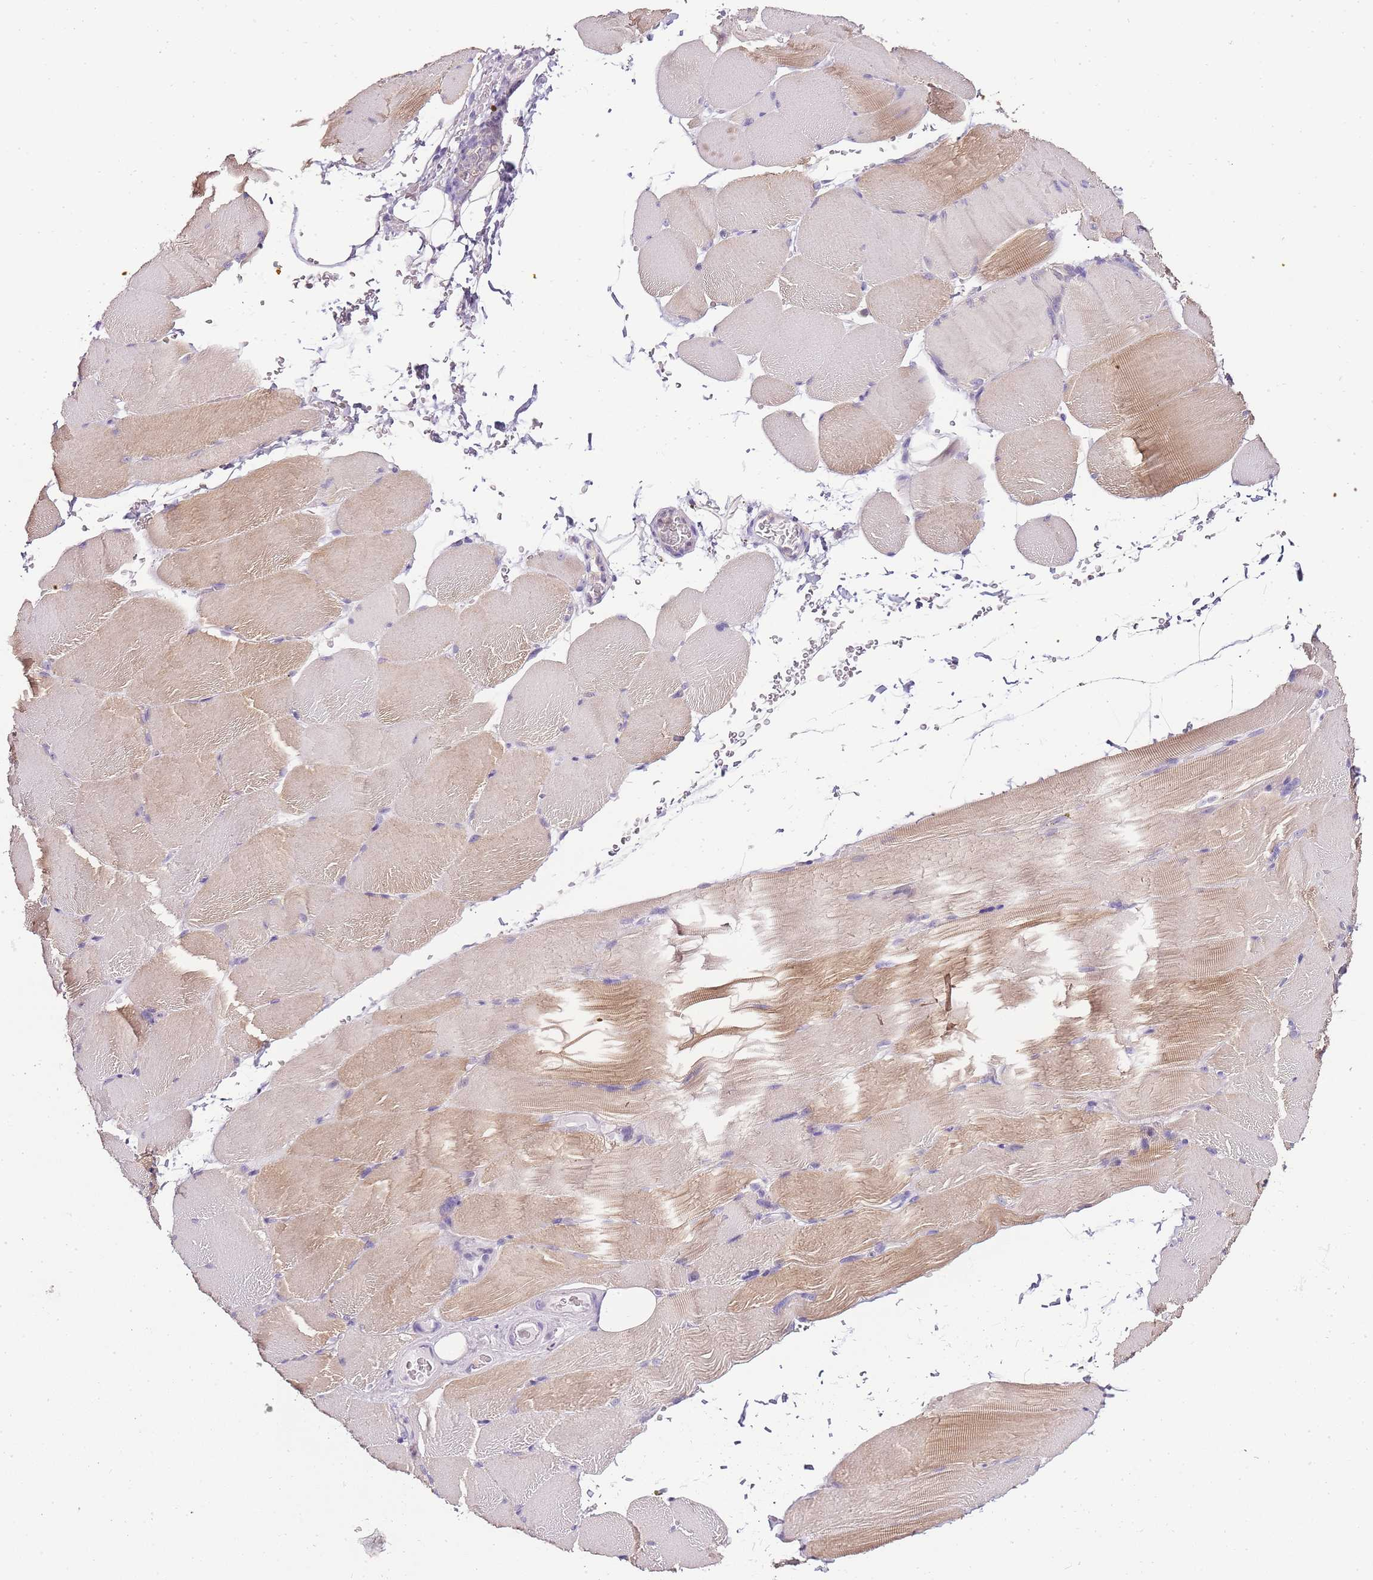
{"staining": {"intensity": "weak", "quantity": "25%-75%", "location": "cytoplasmic/membranous"}, "tissue": "skeletal muscle", "cell_type": "Myocytes", "image_type": "normal", "snomed": [{"axis": "morphology", "description": "Normal tissue, NOS"}, {"axis": "topography", "description": "Skeletal muscle"}, {"axis": "topography", "description": "Parathyroid gland"}], "caption": "Human skeletal muscle stained for a protein (brown) demonstrates weak cytoplasmic/membranous positive staining in approximately 25%-75% of myocytes.", "gene": "ZBP1", "patient": {"sex": "female", "age": 37}}